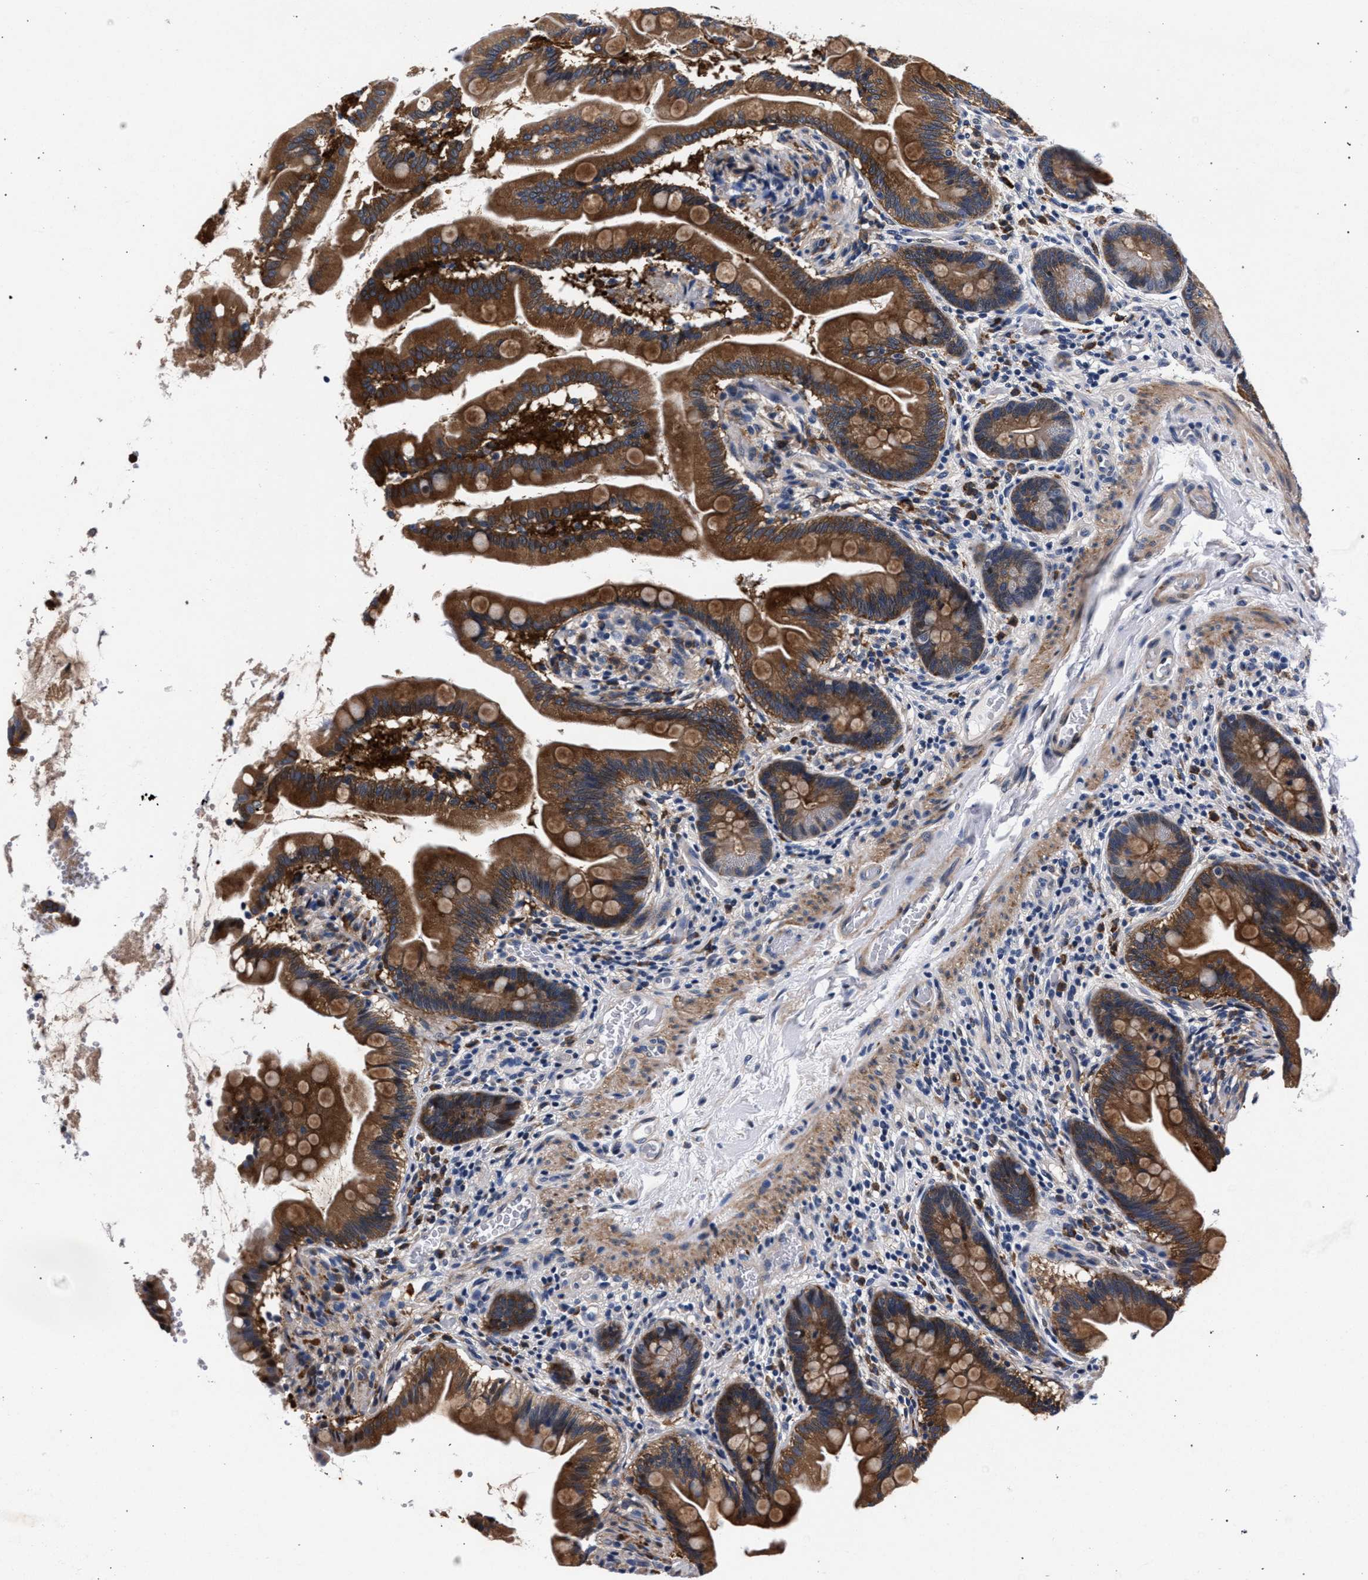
{"staining": {"intensity": "strong", "quantity": ">75%", "location": "cytoplasmic/membranous"}, "tissue": "small intestine", "cell_type": "Glandular cells", "image_type": "normal", "snomed": [{"axis": "morphology", "description": "Normal tissue, NOS"}, {"axis": "topography", "description": "Small intestine"}], "caption": "Small intestine stained for a protein demonstrates strong cytoplasmic/membranous positivity in glandular cells.", "gene": "ZNF462", "patient": {"sex": "female", "age": 56}}